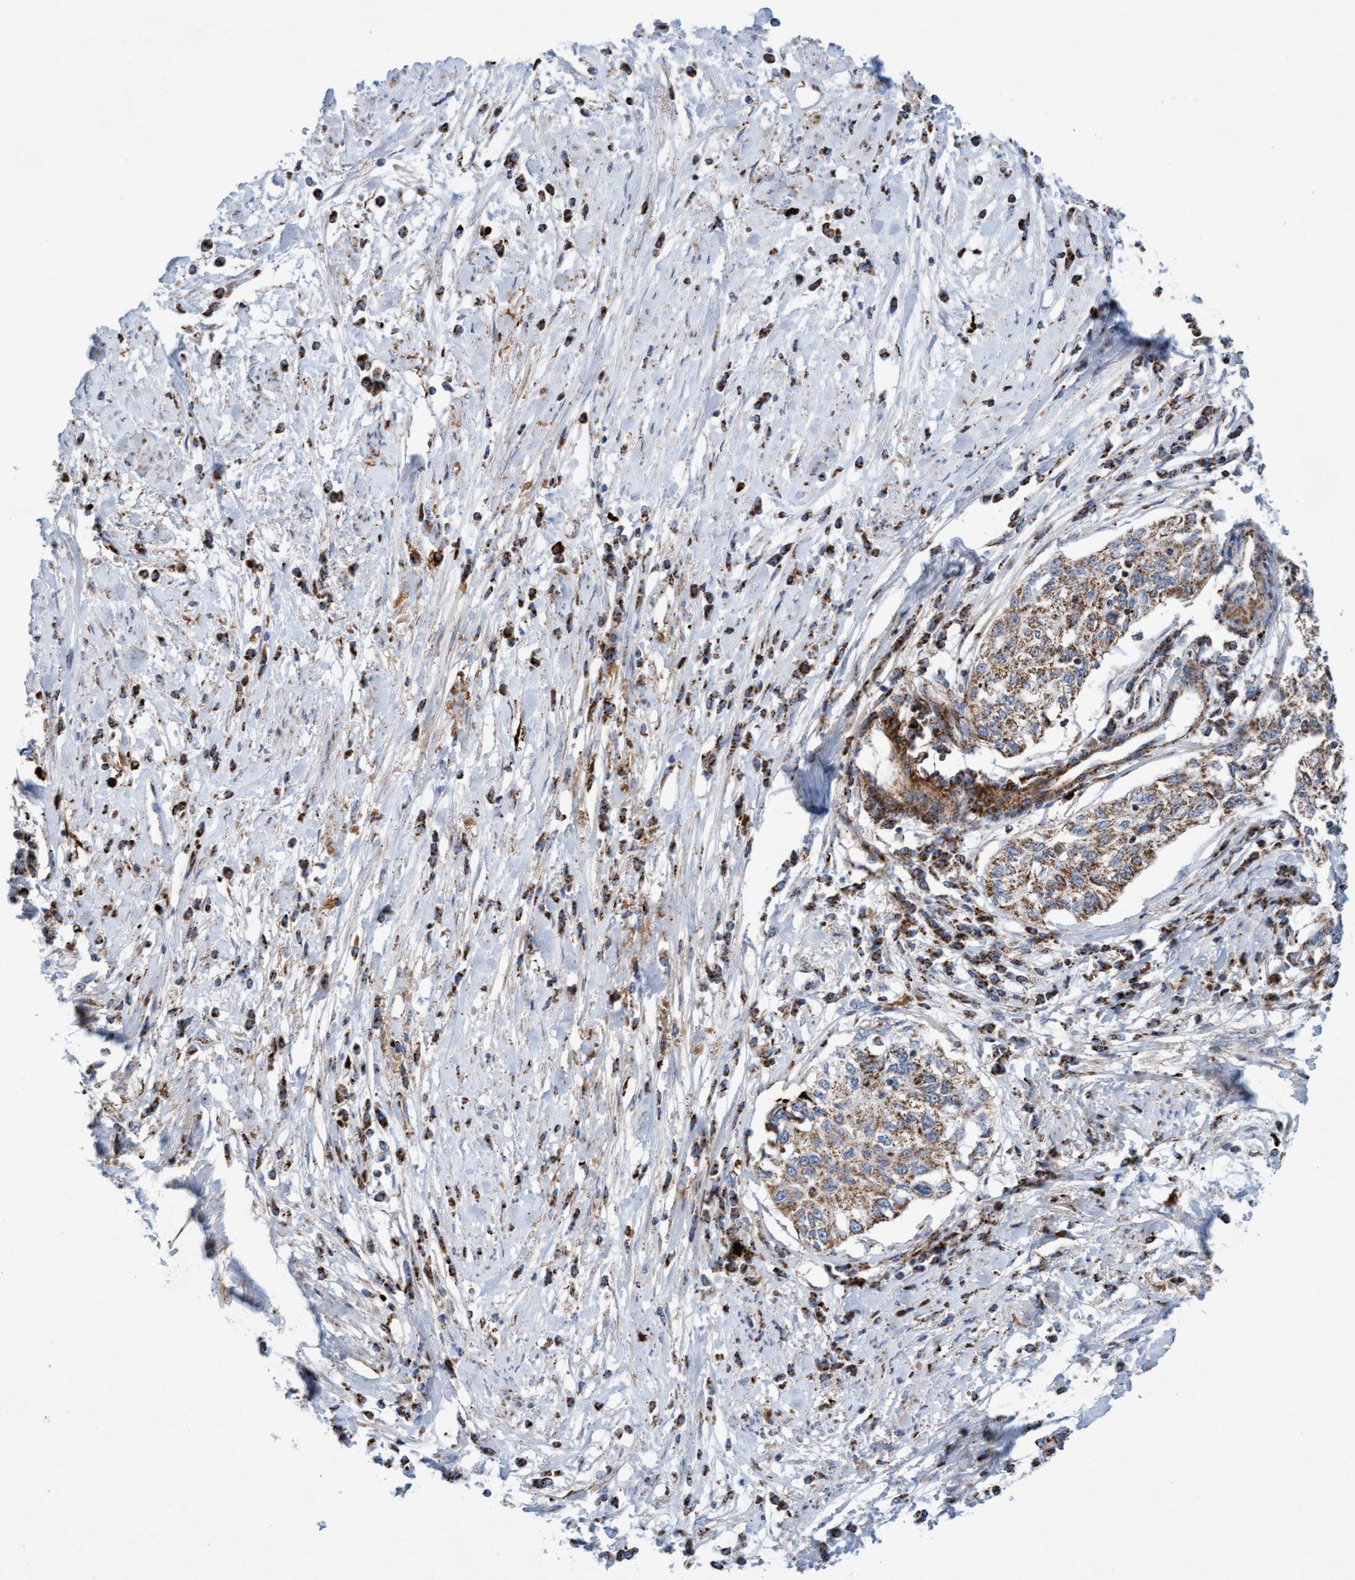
{"staining": {"intensity": "moderate", "quantity": ">75%", "location": "cytoplasmic/membranous"}, "tissue": "cervical cancer", "cell_type": "Tumor cells", "image_type": "cancer", "snomed": [{"axis": "morphology", "description": "Squamous cell carcinoma, NOS"}, {"axis": "topography", "description": "Cervix"}], "caption": "Cervical cancer (squamous cell carcinoma) was stained to show a protein in brown. There is medium levels of moderate cytoplasmic/membranous staining in about >75% of tumor cells. The staining was performed using DAB, with brown indicating positive protein expression. Nuclei are stained blue with hematoxylin.", "gene": "GGTA1", "patient": {"sex": "female", "age": 57}}